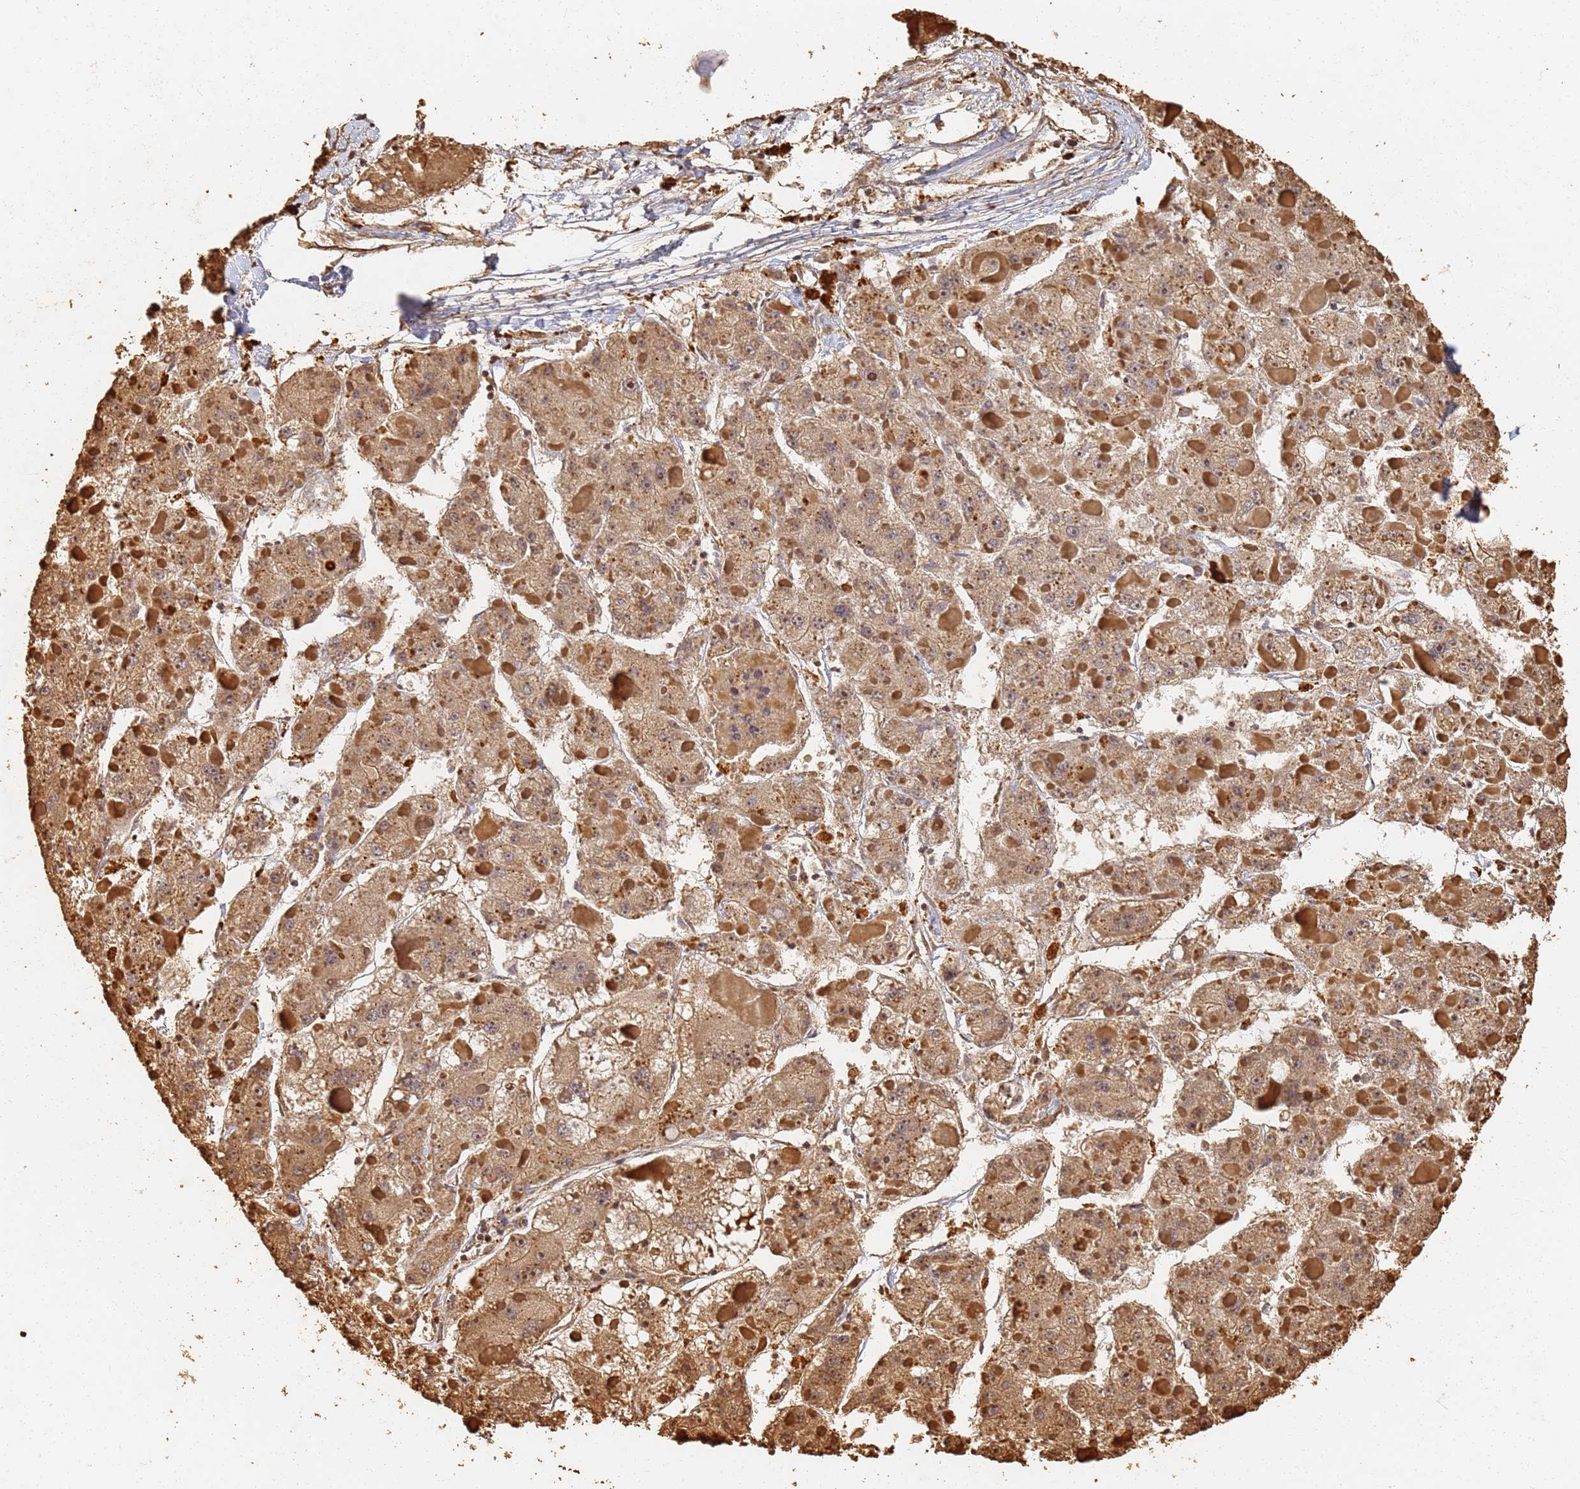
{"staining": {"intensity": "moderate", "quantity": ">75%", "location": "cytoplasmic/membranous,nuclear"}, "tissue": "liver cancer", "cell_type": "Tumor cells", "image_type": "cancer", "snomed": [{"axis": "morphology", "description": "Carcinoma, Hepatocellular, NOS"}, {"axis": "topography", "description": "Liver"}], "caption": "Hepatocellular carcinoma (liver) stained for a protein exhibits moderate cytoplasmic/membranous and nuclear positivity in tumor cells. The staining was performed using DAB, with brown indicating positive protein expression. Nuclei are stained blue with hematoxylin.", "gene": "JAK2", "patient": {"sex": "female", "age": 73}}